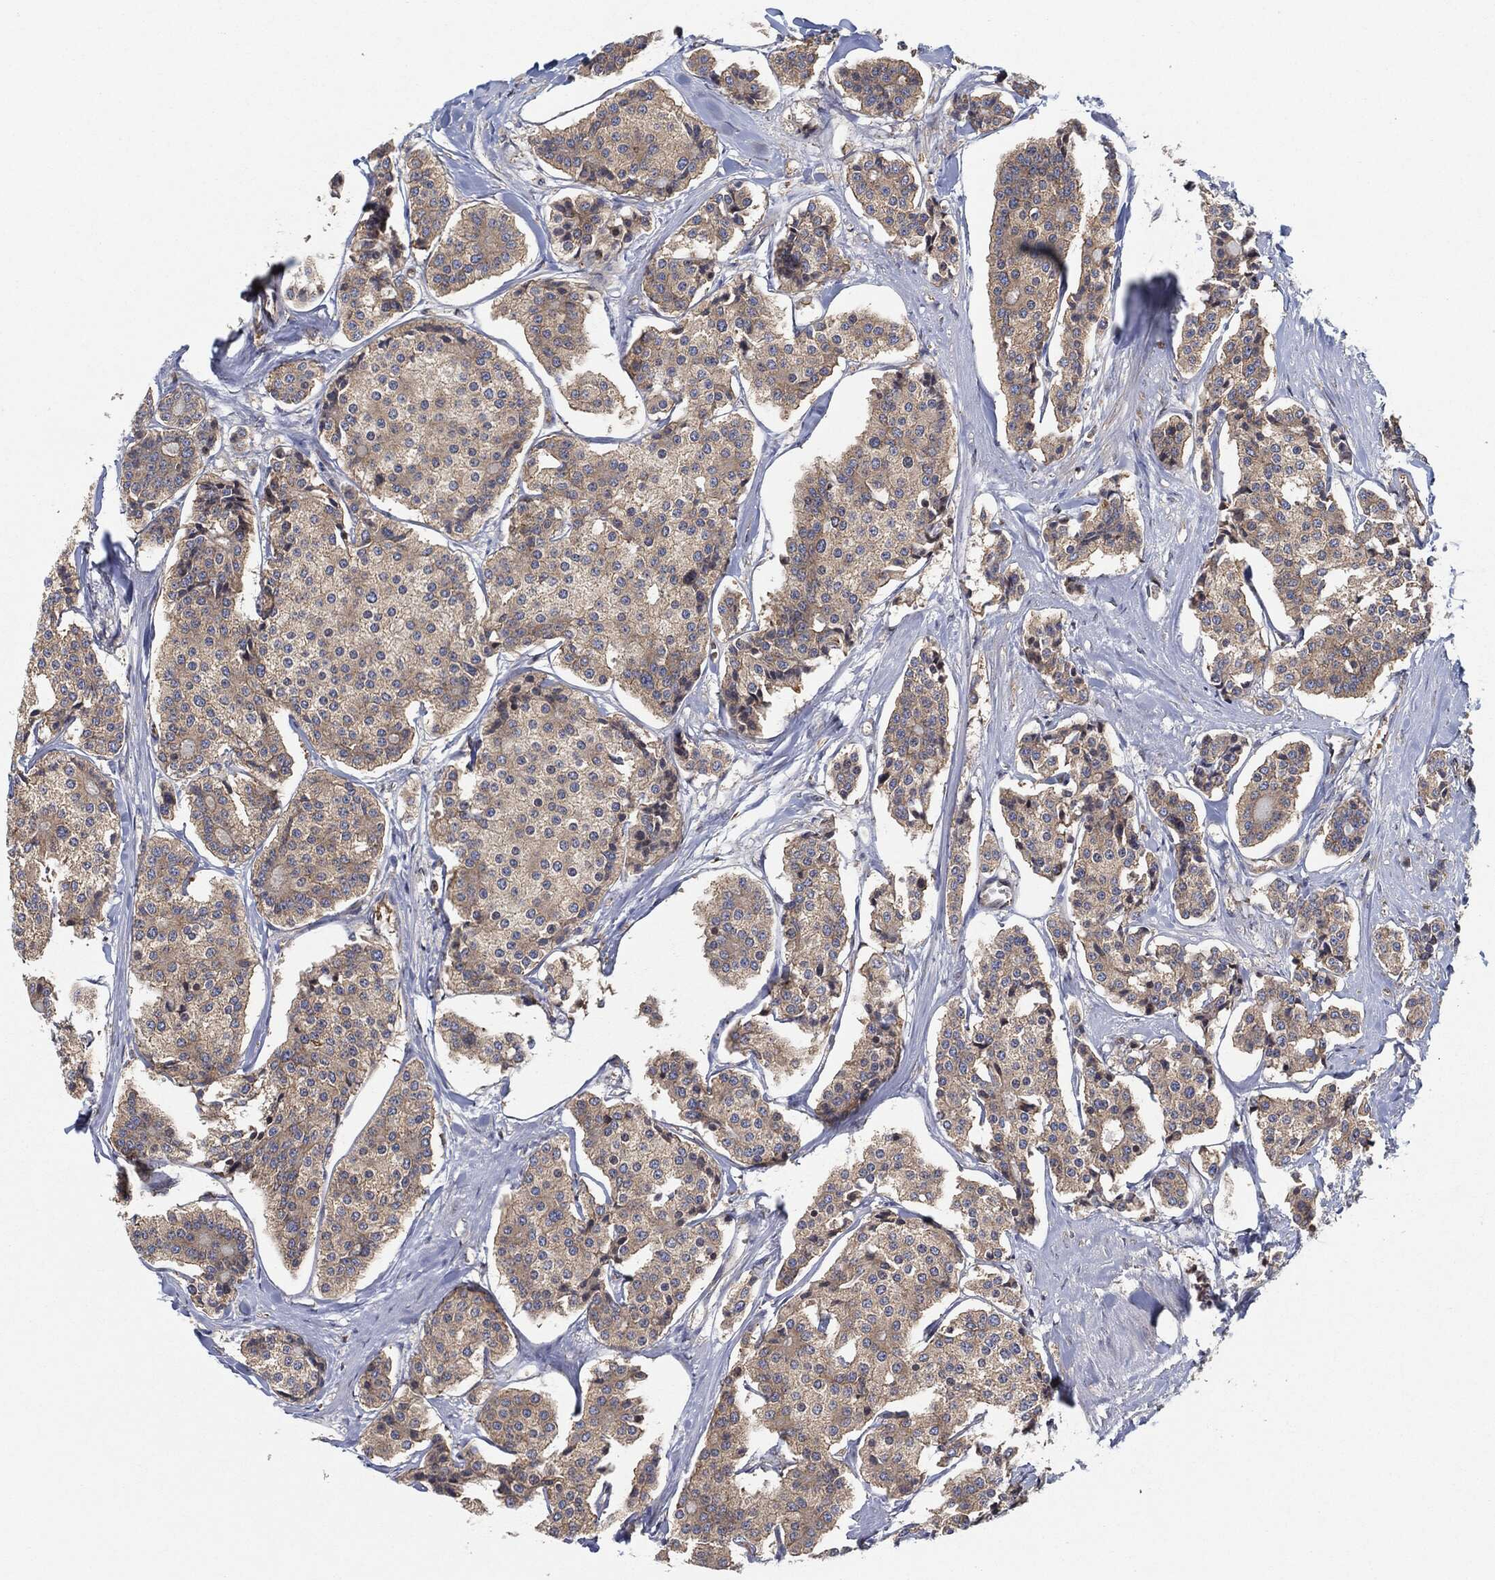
{"staining": {"intensity": "weak", "quantity": "<25%", "location": "cytoplasmic/membranous"}, "tissue": "carcinoid", "cell_type": "Tumor cells", "image_type": "cancer", "snomed": [{"axis": "morphology", "description": "Carcinoid, malignant, NOS"}, {"axis": "topography", "description": "Small intestine"}], "caption": "Carcinoid was stained to show a protein in brown. There is no significant expression in tumor cells.", "gene": "EIF2S2", "patient": {"sex": "female", "age": 65}}